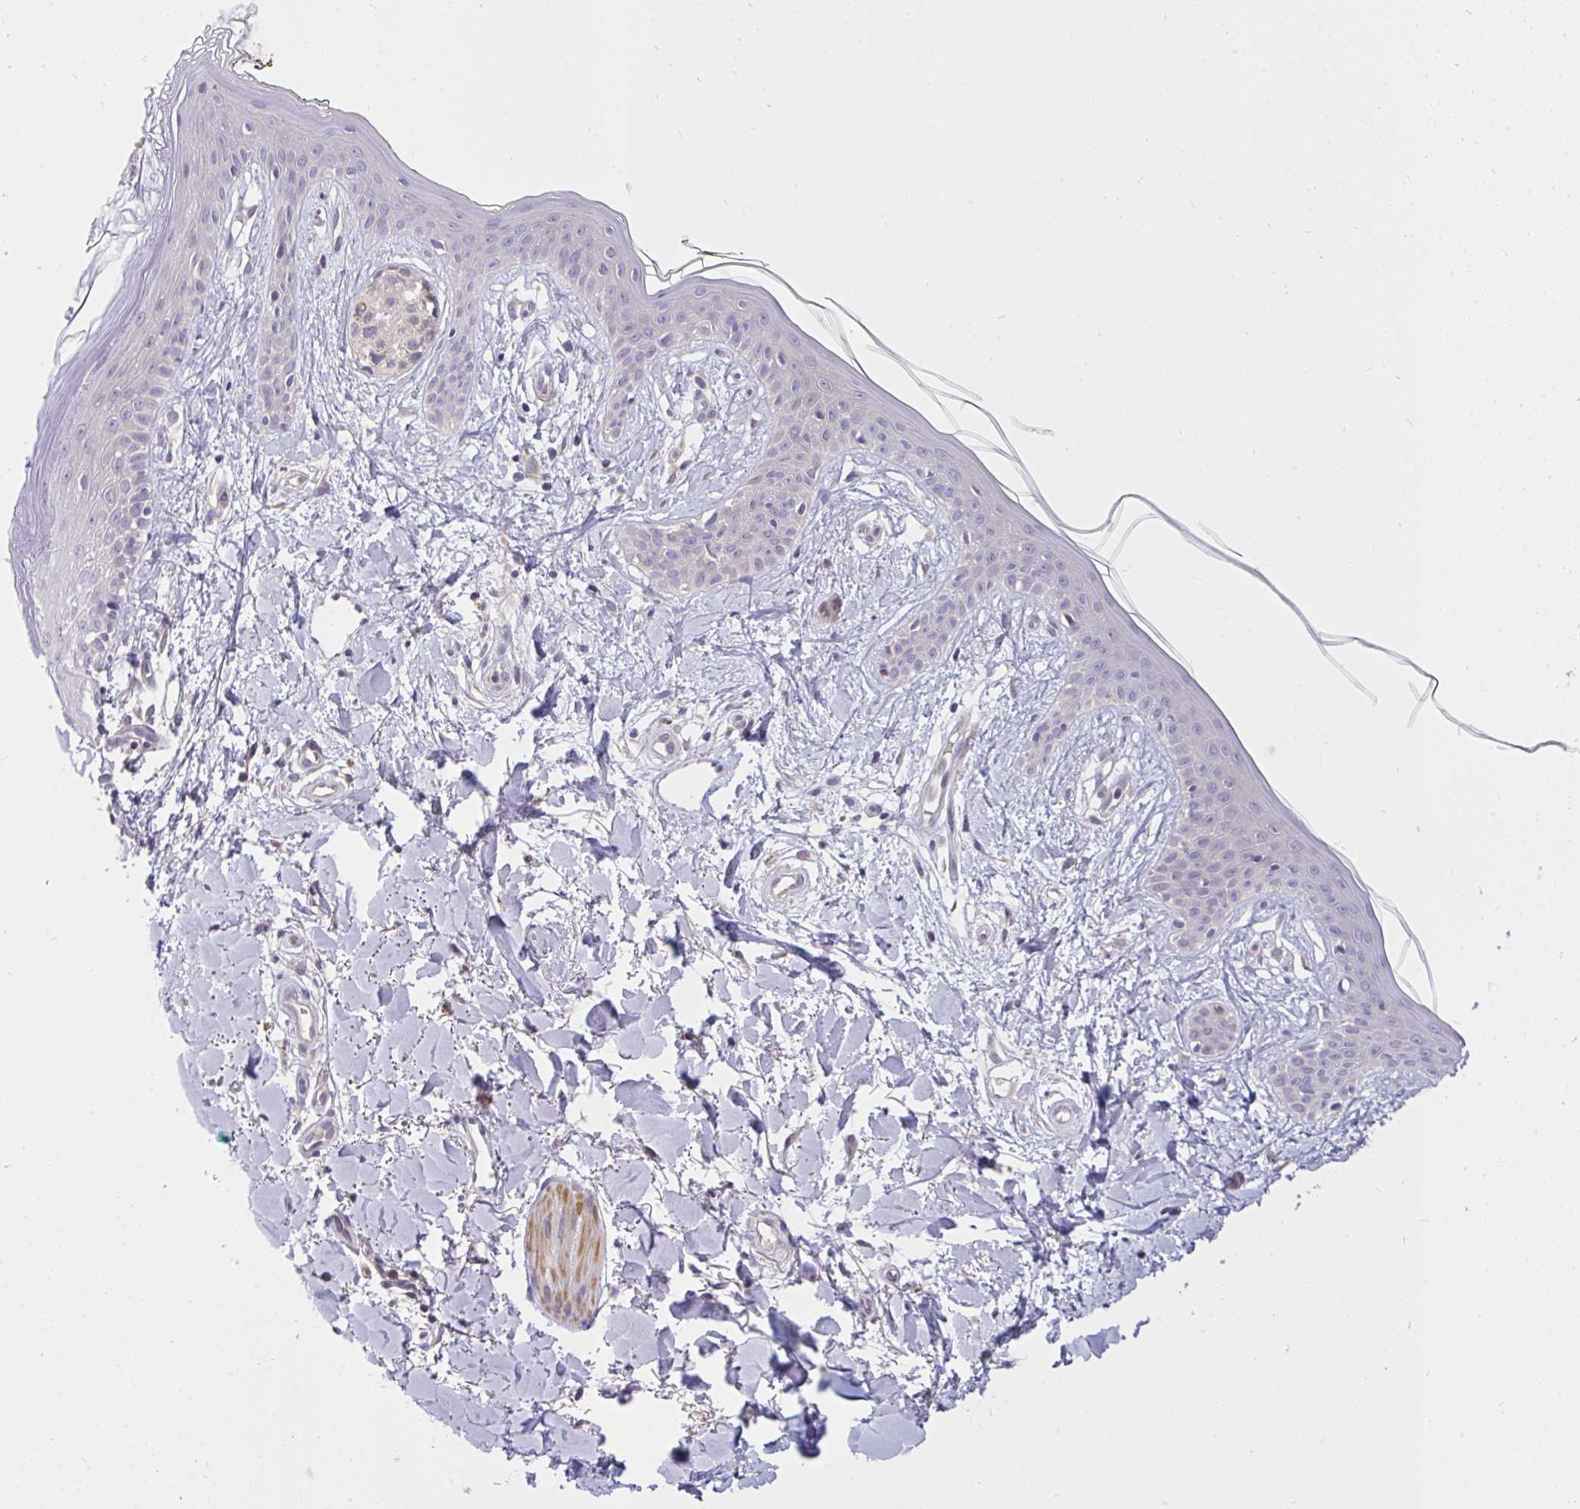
{"staining": {"intensity": "negative", "quantity": "none", "location": "none"}, "tissue": "skin", "cell_type": "Fibroblasts", "image_type": "normal", "snomed": [{"axis": "morphology", "description": "Normal tissue, NOS"}, {"axis": "topography", "description": "Skin"}], "caption": "IHC image of benign skin: human skin stained with DAB (3,3'-diaminobenzidine) exhibits no significant protein expression in fibroblasts. The staining was performed using DAB (3,3'-diaminobenzidine) to visualize the protein expression in brown, while the nuclei were stained in blue with hematoxylin (Magnification: 20x).", "gene": "C19orf54", "patient": {"sex": "female", "age": 34}}